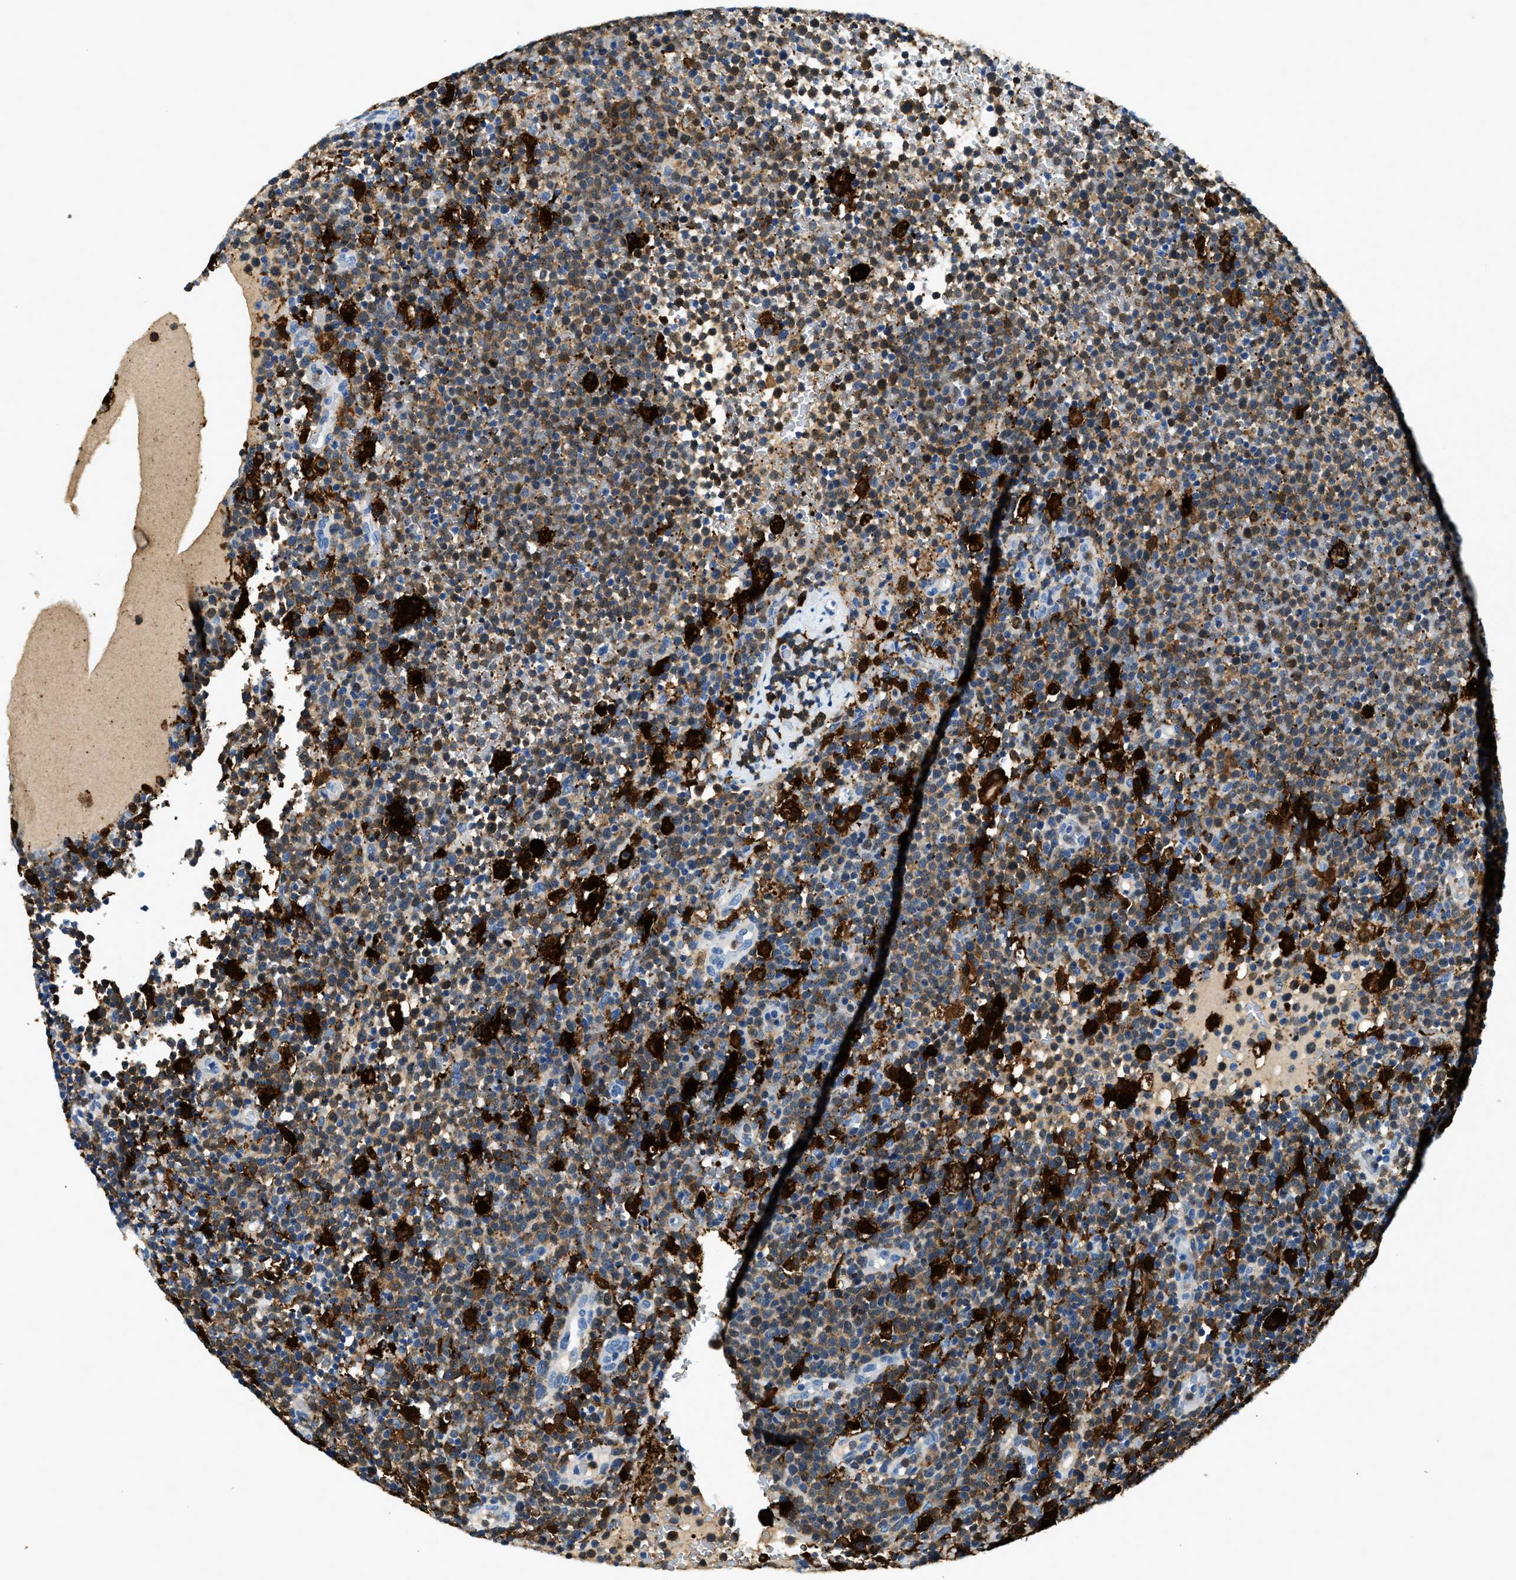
{"staining": {"intensity": "moderate", "quantity": "25%-75%", "location": "cytoplasmic/membranous"}, "tissue": "lymphoma", "cell_type": "Tumor cells", "image_type": "cancer", "snomed": [{"axis": "morphology", "description": "Malignant lymphoma, non-Hodgkin's type, High grade"}, {"axis": "topography", "description": "Lymph node"}], "caption": "This is a micrograph of IHC staining of lymphoma, which shows moderate expression in the cytoplasmic/membranous of tumor cells.", "gene": "CAPG", "patient": {"sex": "male", "age": 61}}